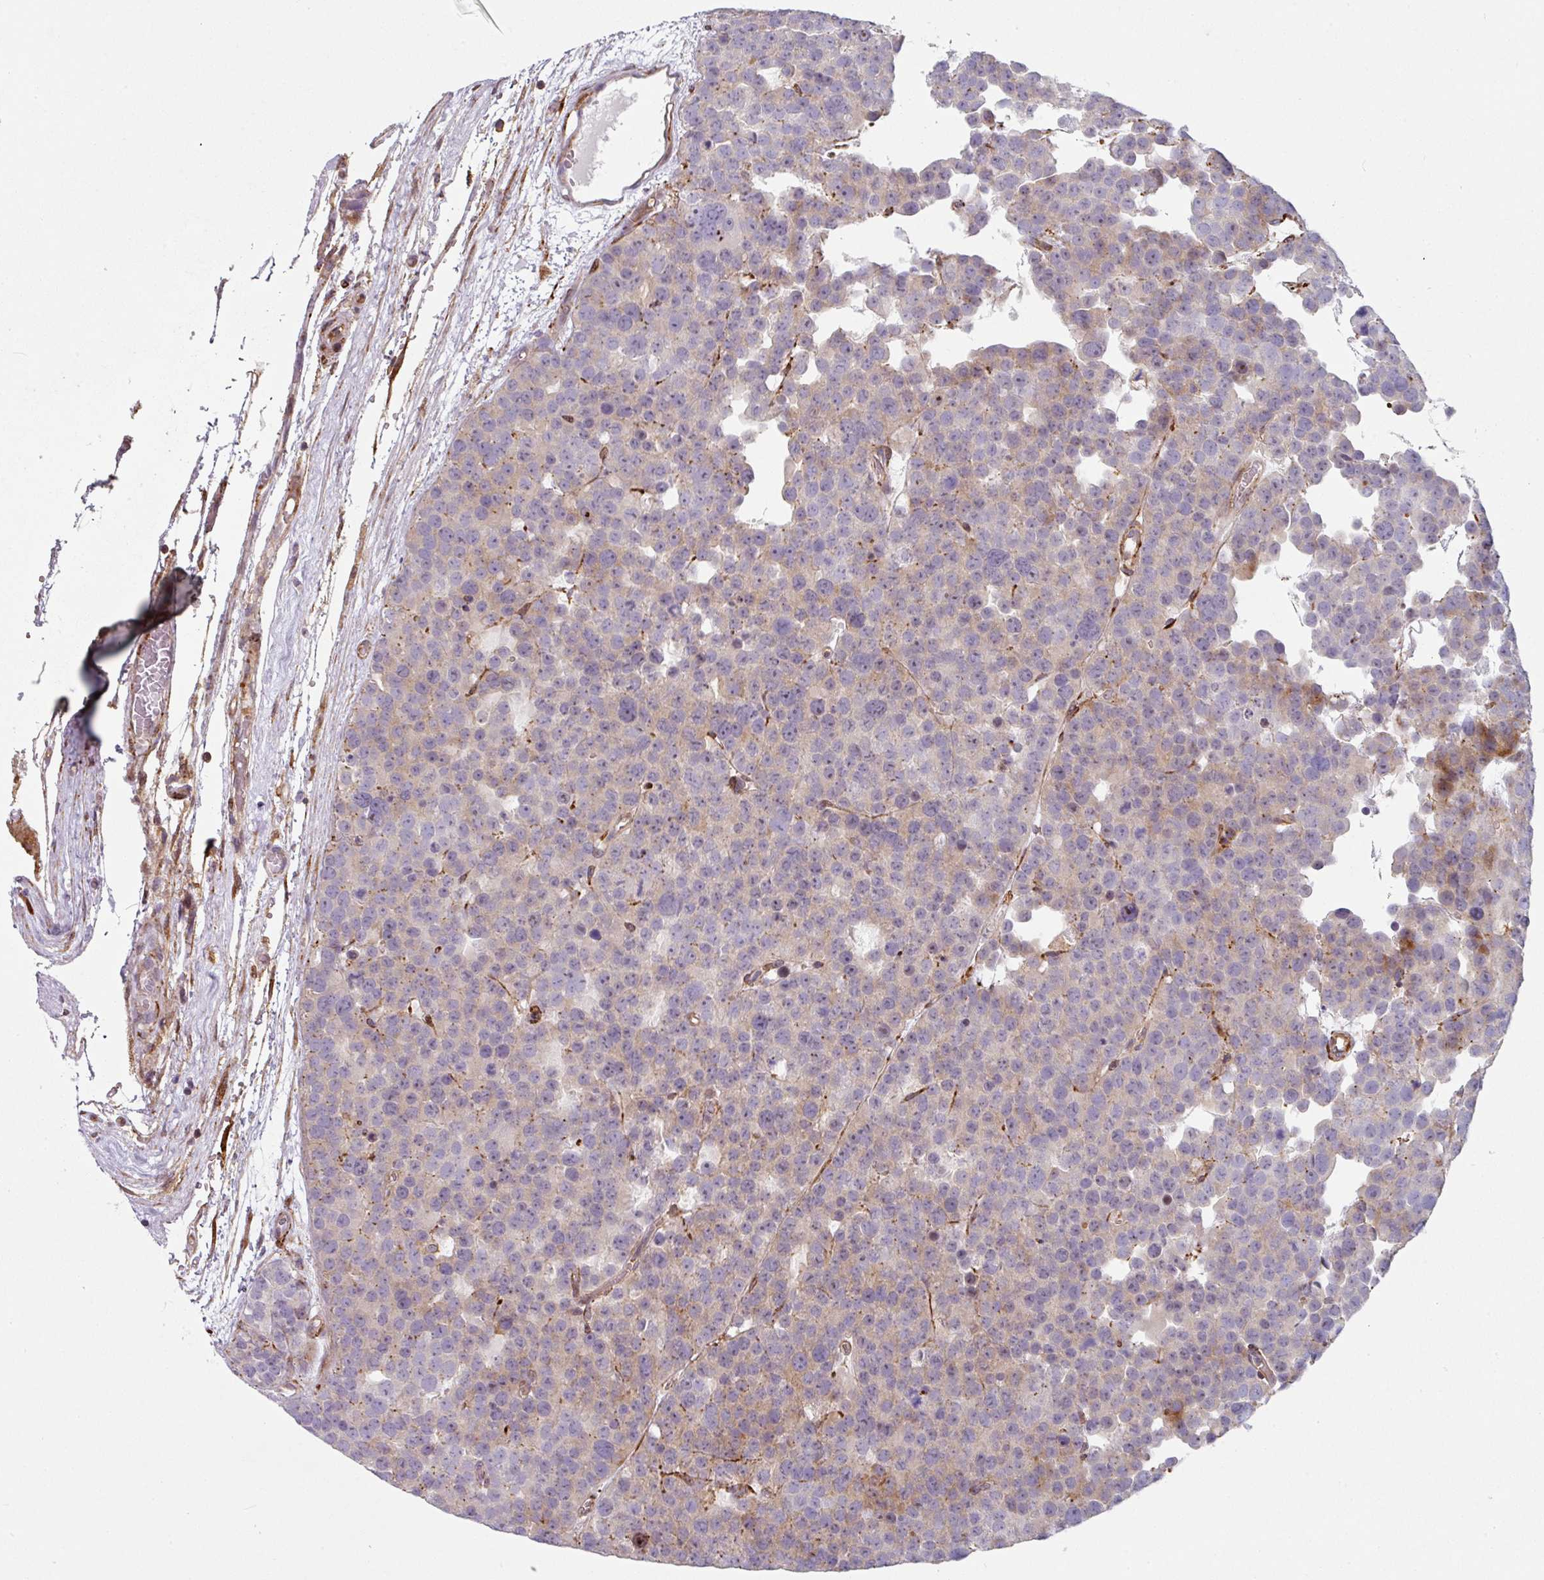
{"staining": {"intensity": "moderate", "quantity": "<25%", "location": "cytoplasmic/membranous"}, "tissue": "testis cancer", "cell_type": "Tumor cells", "image_type": "cancer", "snomed": [{"axis": "morphology", "description": "Seminoma, NOS"}, {"axis": "topography", "description": "Testis"}], "caption": "A brown stain labels moderate cytoplasmic/membranous positivity of a protein in testis cancer tumor cells.", "gene": "BEND5", "patient": {"sex": "male", "age": 71}}